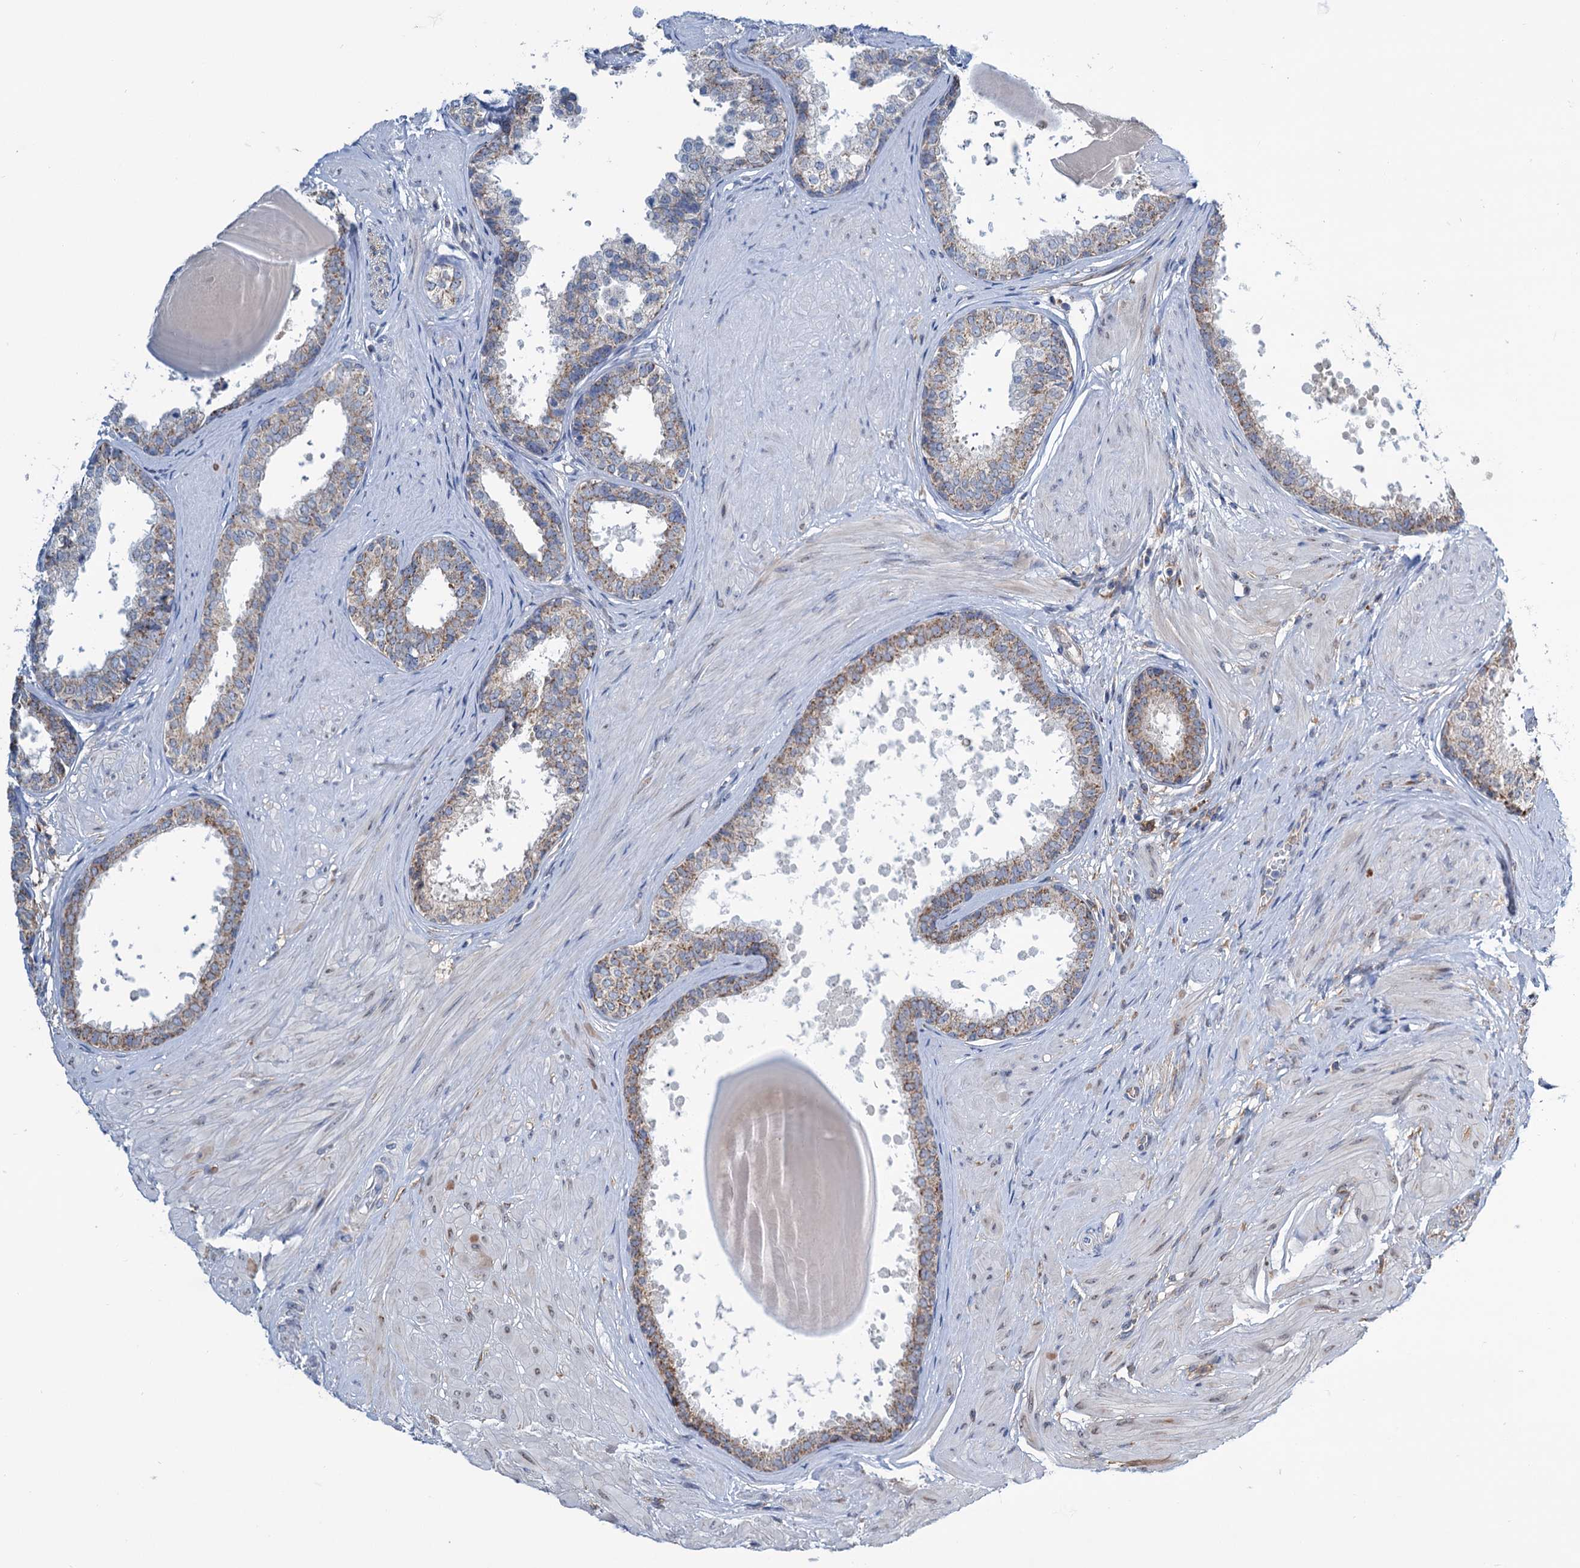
{"staining": {"intensity": "moderate", "quantity": "<25%", "location": "cytoplasmic/membranous"}, "tissue": "prostate", "cell_type": "Glandular cells", "image_type": "normal", "snomed": [{"axis": "morphology", "description": "Normal tissue, NOS"}, {"axis": "topography", "description": "Prostate"}], "caption": "Immunohistochemical staining of normal prostate shows low levels of moderate cytoplasmic/membranous positivity in about <25% of glandular cells. Using DAB (brown) and hematoxylin (blue) stains, captured at high magnification using brightfield microscopy.", "gene": "LPIN1", "patient": {"sex": "male", "age": 48}}